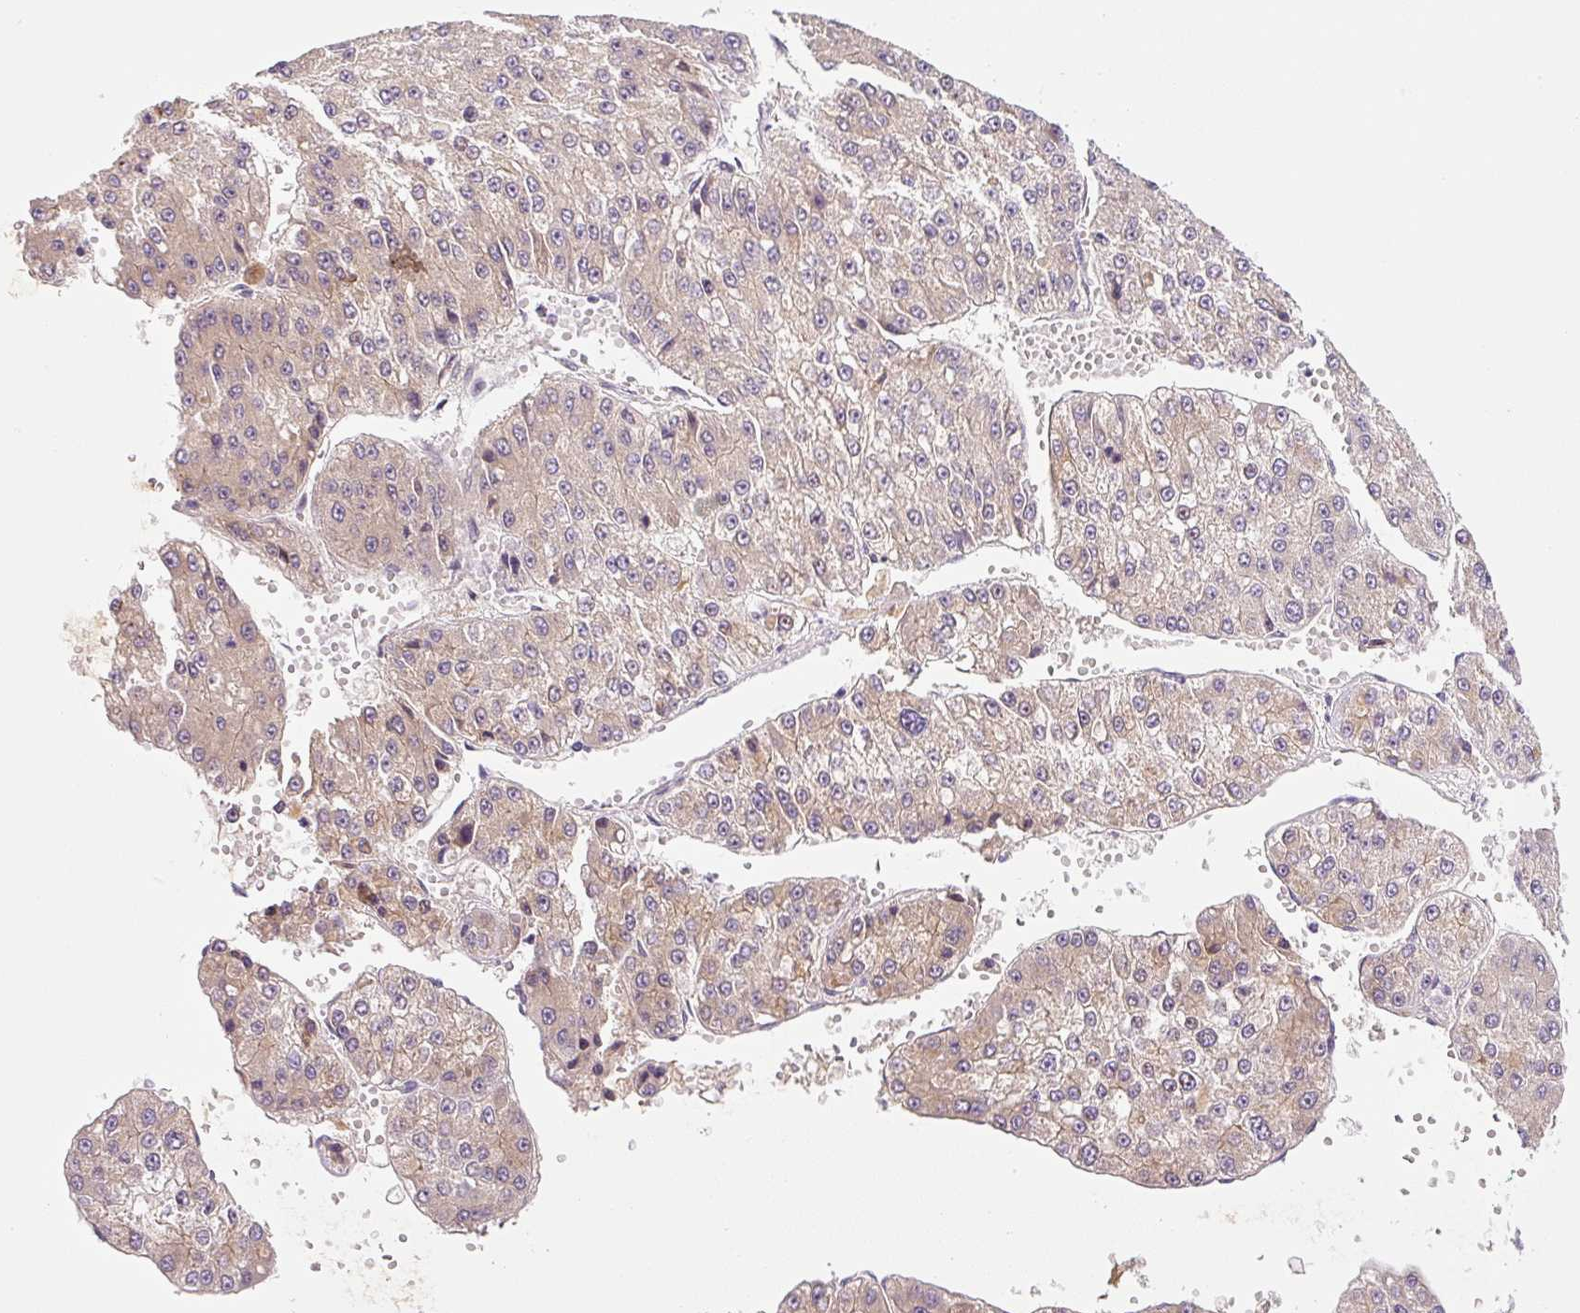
{"staining": {"intensity": "weak", "quantity": "25%-75%", "location": "cytoplasmic/membranous"}, "tissue": "liver cancer", "cell_type": "Tumor cells", "image_type": "cancer", "snomed": [{"axis": "morphology", "description": "Carcinoma, Hepatocellular, NOS"}, {"axis": "topography", "description": "Liver"}], "caption": "A histopathology image showing weak cytoplasmic/membranous staining in about 25%-75% of tumor cells in hepatocellular carcinoma (liver), as visualized by brown immunohistochemical staining.", "gene": "PRKAA2", "patient": {"sex": "female", "age": 73}}